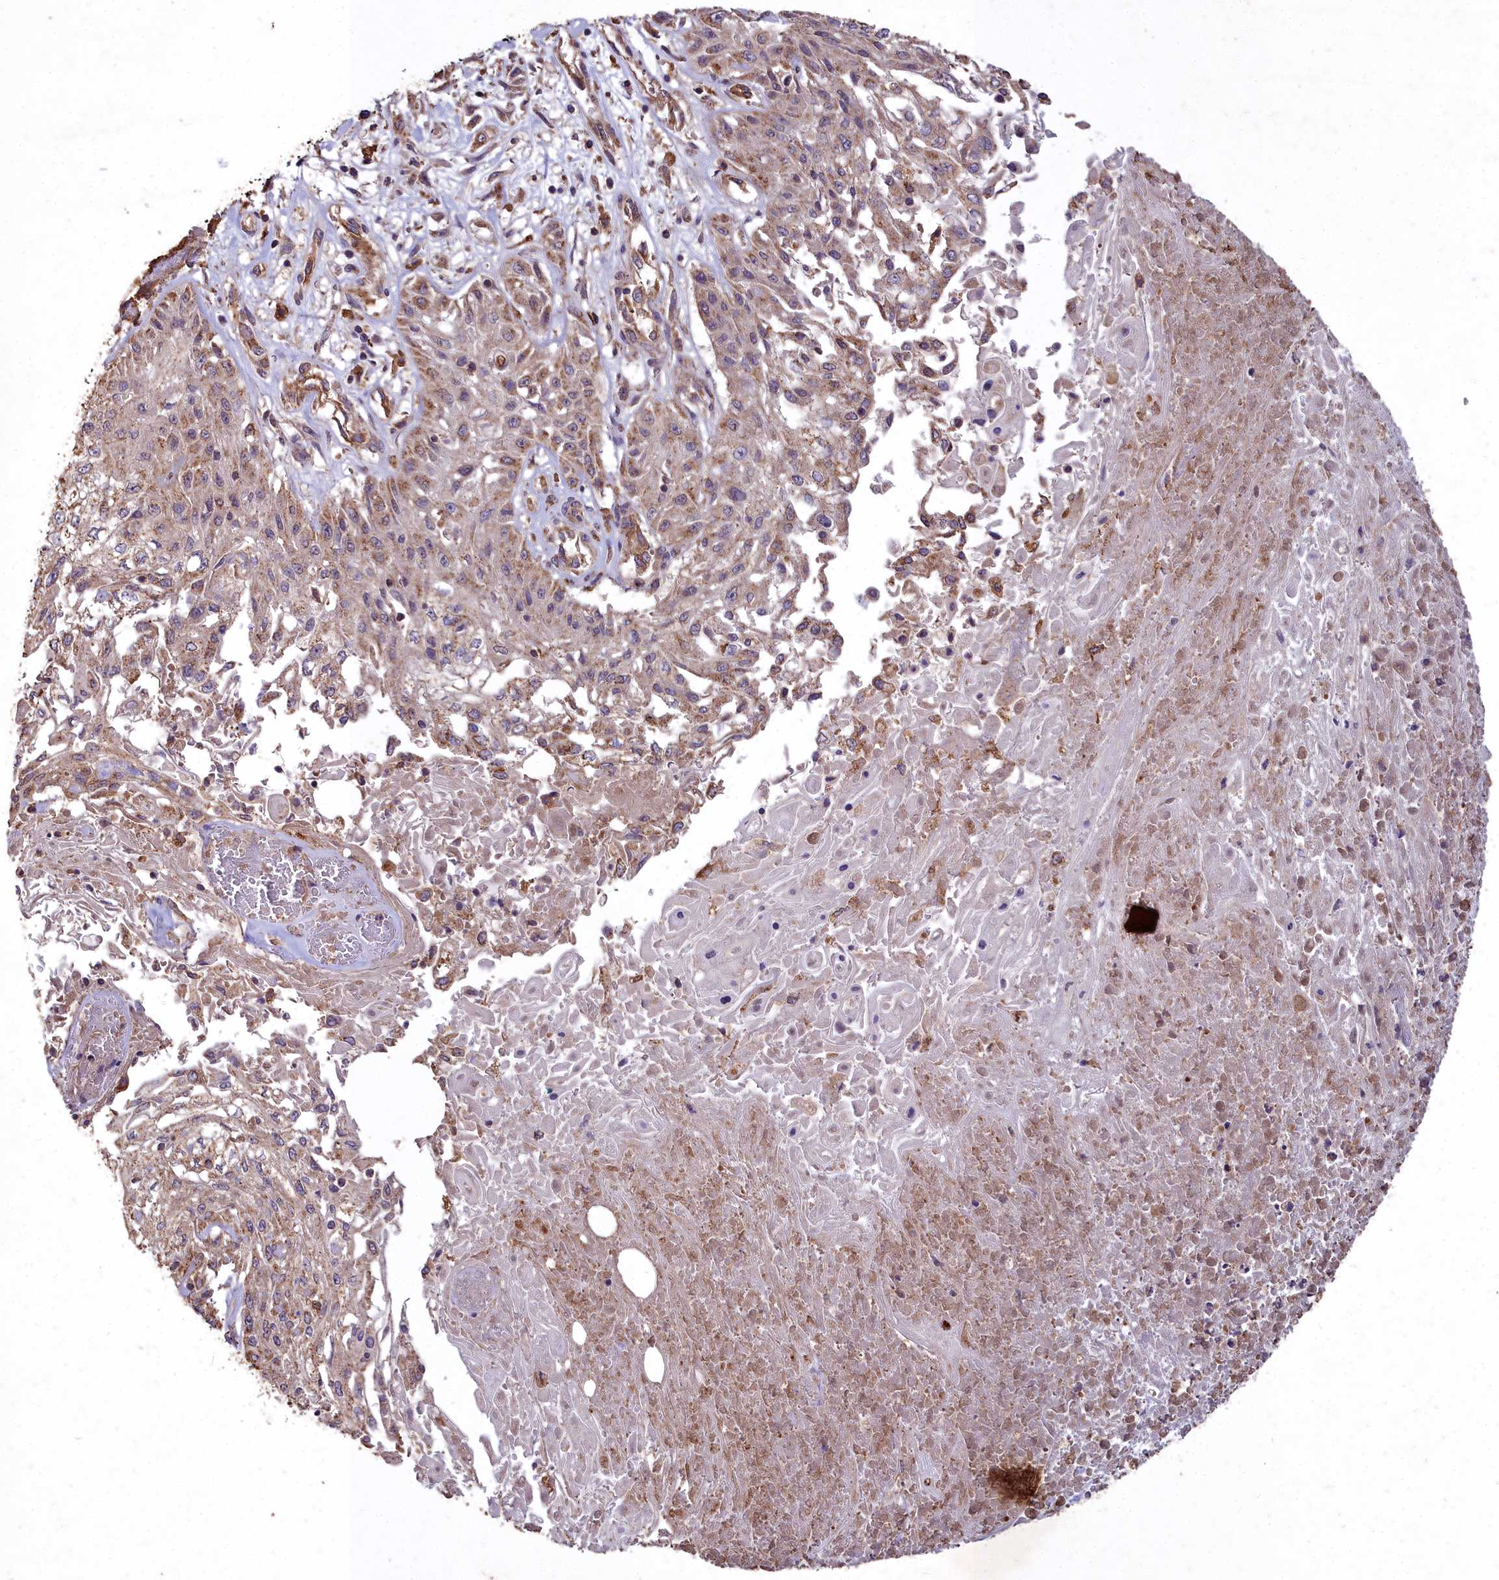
{"staining": {"intensity": "moderate", "quantity": "25%-75%", "location": "cytoplasmic/membranous"}, "tissue": "skin cancer", "cell_type": "Tumor cells", "image_type": "cancer", "snomed": [{"axis": "morphology", "description": "Squamous cell carcinoma, NOS"}, {"axis": "morphology", "description": "Squamous cell carcinoma, metastatic, NOS"}, {"axis": "topography", "description": "Skin"}, {"axis": "topography", "description": "Lymph node"}], "caption": "Human skin metastatic squamous cell carcinoma stained with a brown dye displays moderate cytoplasmic/membranous positive staining in approximately 25%-75% of tumor cells.", "gene": "CEMIP2", "patient": {"sex": "male", "age": 75}}